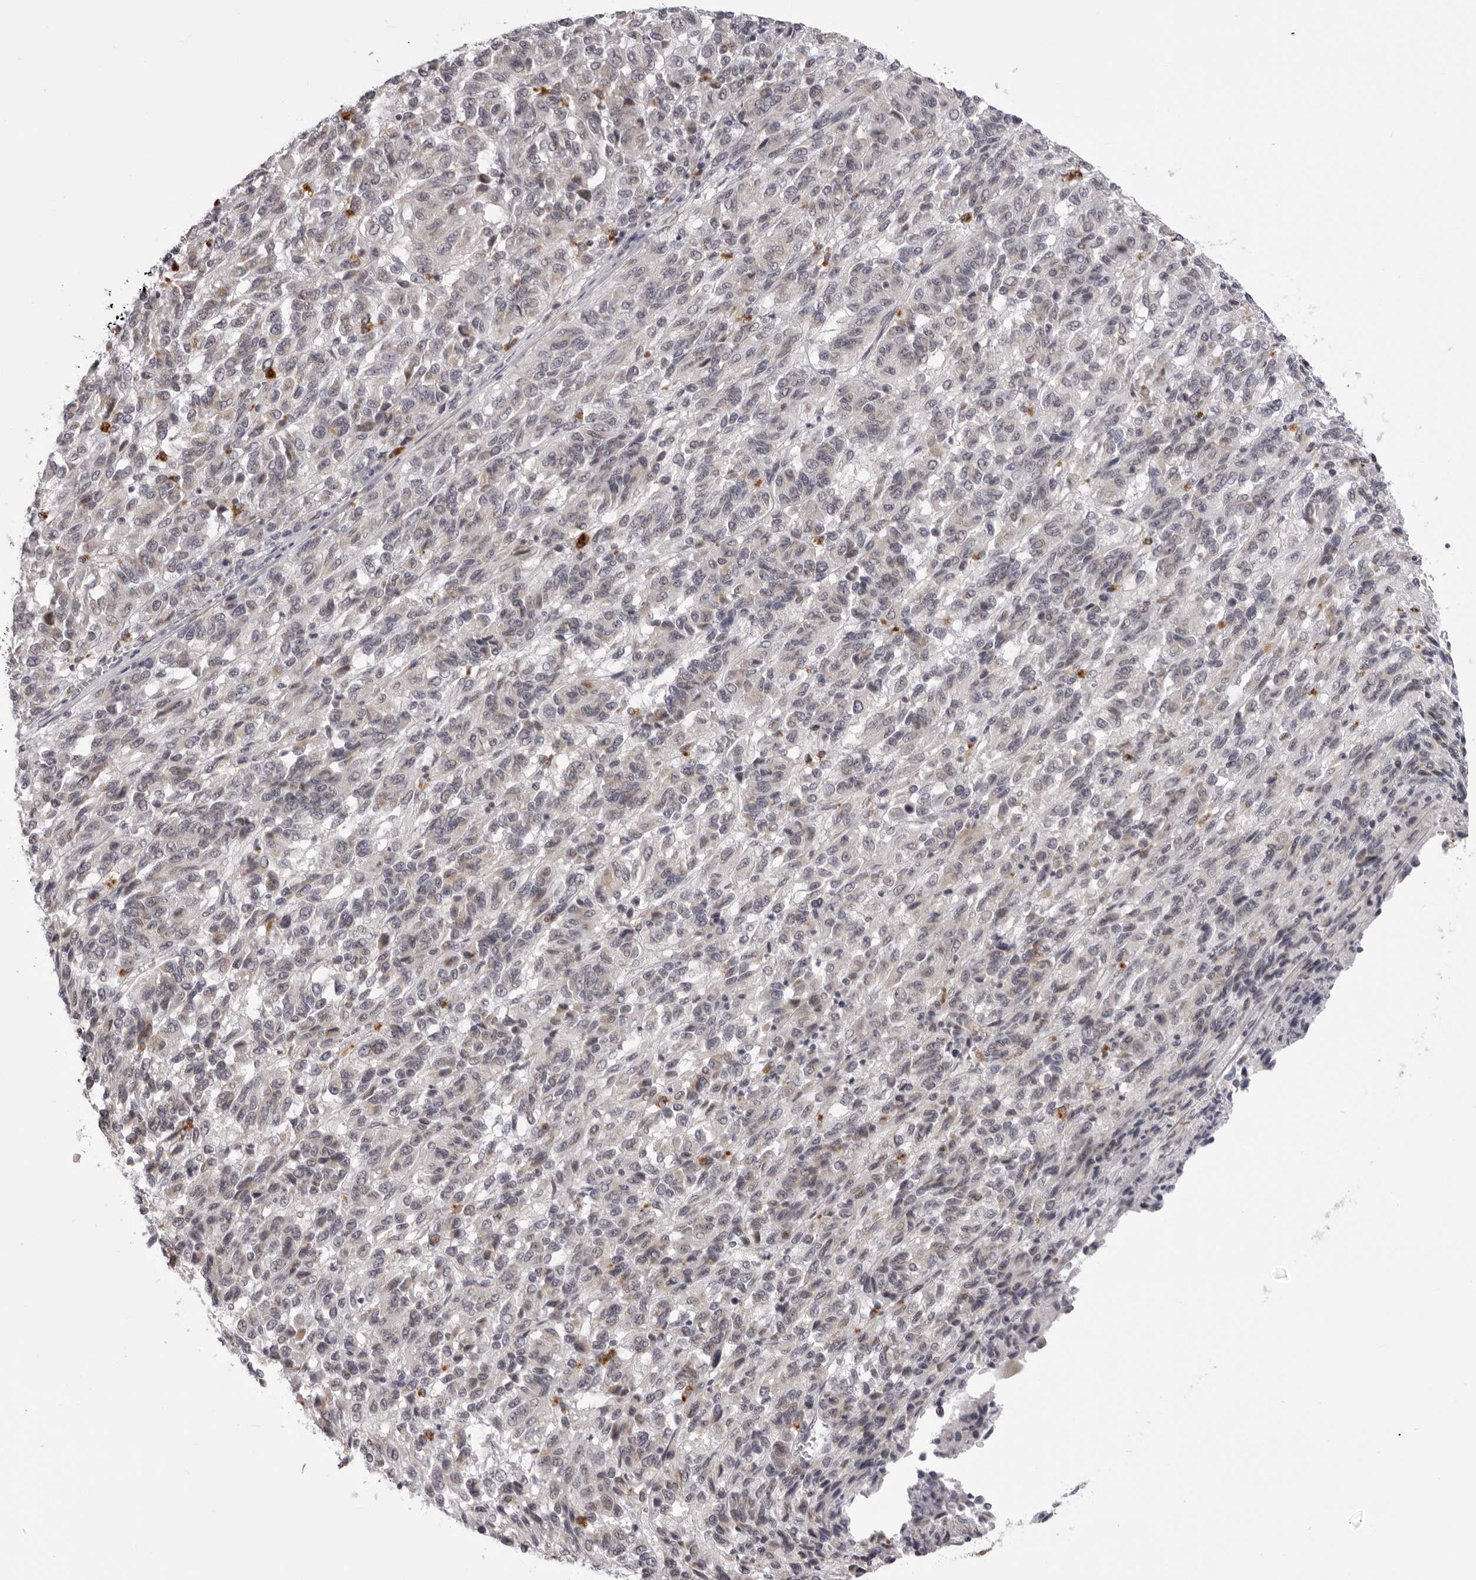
{"staining": {"intensity": "negative", "quantity": "none", "location": "none"}, "tissue": "melanoma", "cell_type": "Tumor cells", "image_type": "cancer", "snomed": [{"axis": "morphology", "description": "Malignant melanoma, Metastatic site"}, {"axis": "topography", "description": "Lung"}], "caption": "DAB immunohistochemical staining of malignant melanoma (metastatic site) displays no significant staining in tumor cells.", "gene": "SUGCT", "patient": {"sex": "male", "age": 64}}